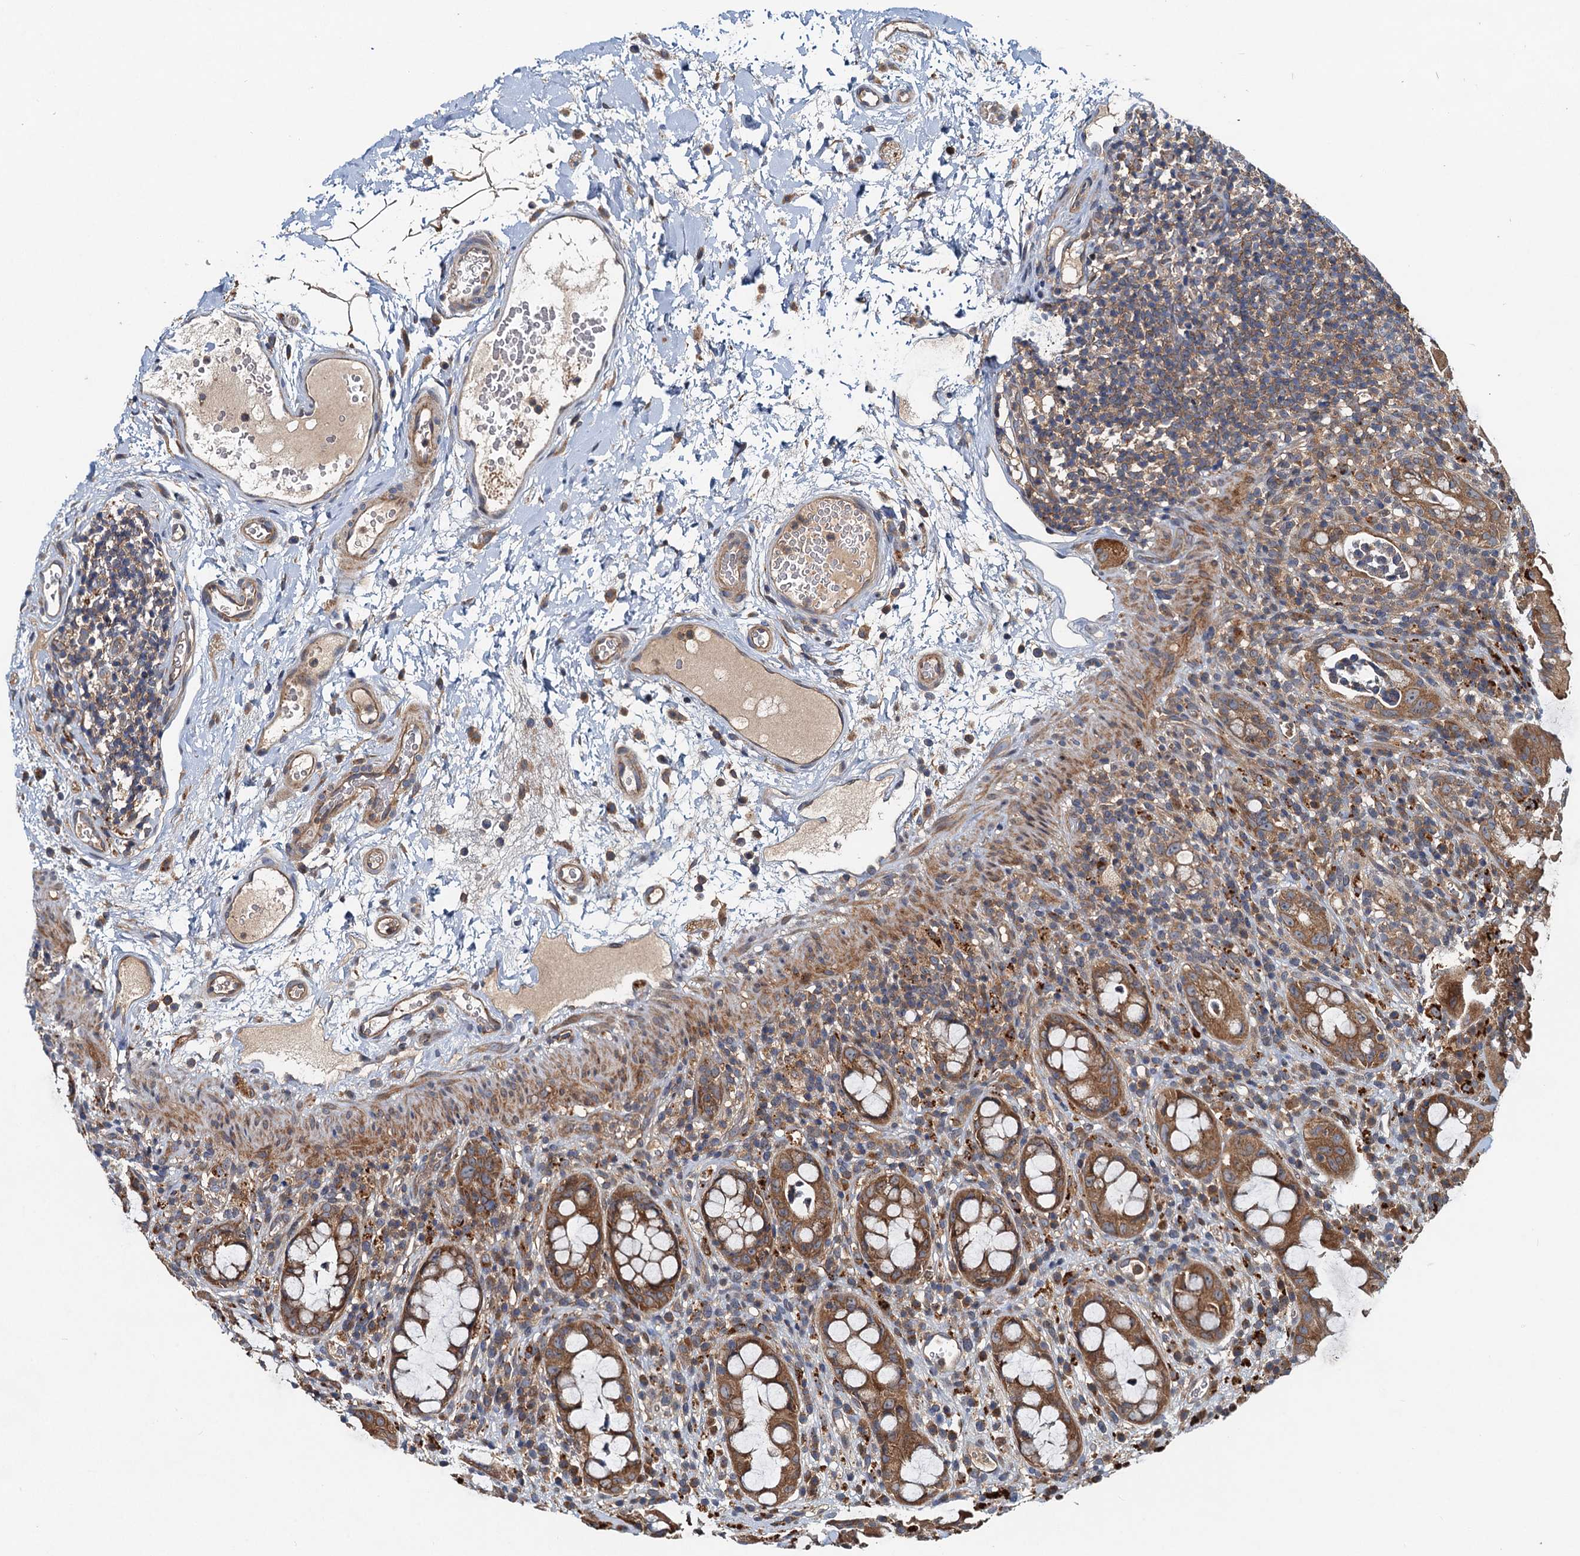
{"staining": {"intensity": "moderate", "quantity": ">75%", "location": "cytoplasmic/membranous"}, "tissue": "rectum", "cell_type": "Glandular cells", "image_type": "normal", "snomed": [{"axis": "morphology", "description": "Normal tissue, NOS"}, {"axis": "topography", "description": "Rectum"}], "caption": "Moderate cytoplasmic/membranous staining for a protein is seen in about >75% of glandular cells of benign rectum using immunohistochemistry.", "gene": "EFL1", "patient": {"sex": "female", "age": 57}}